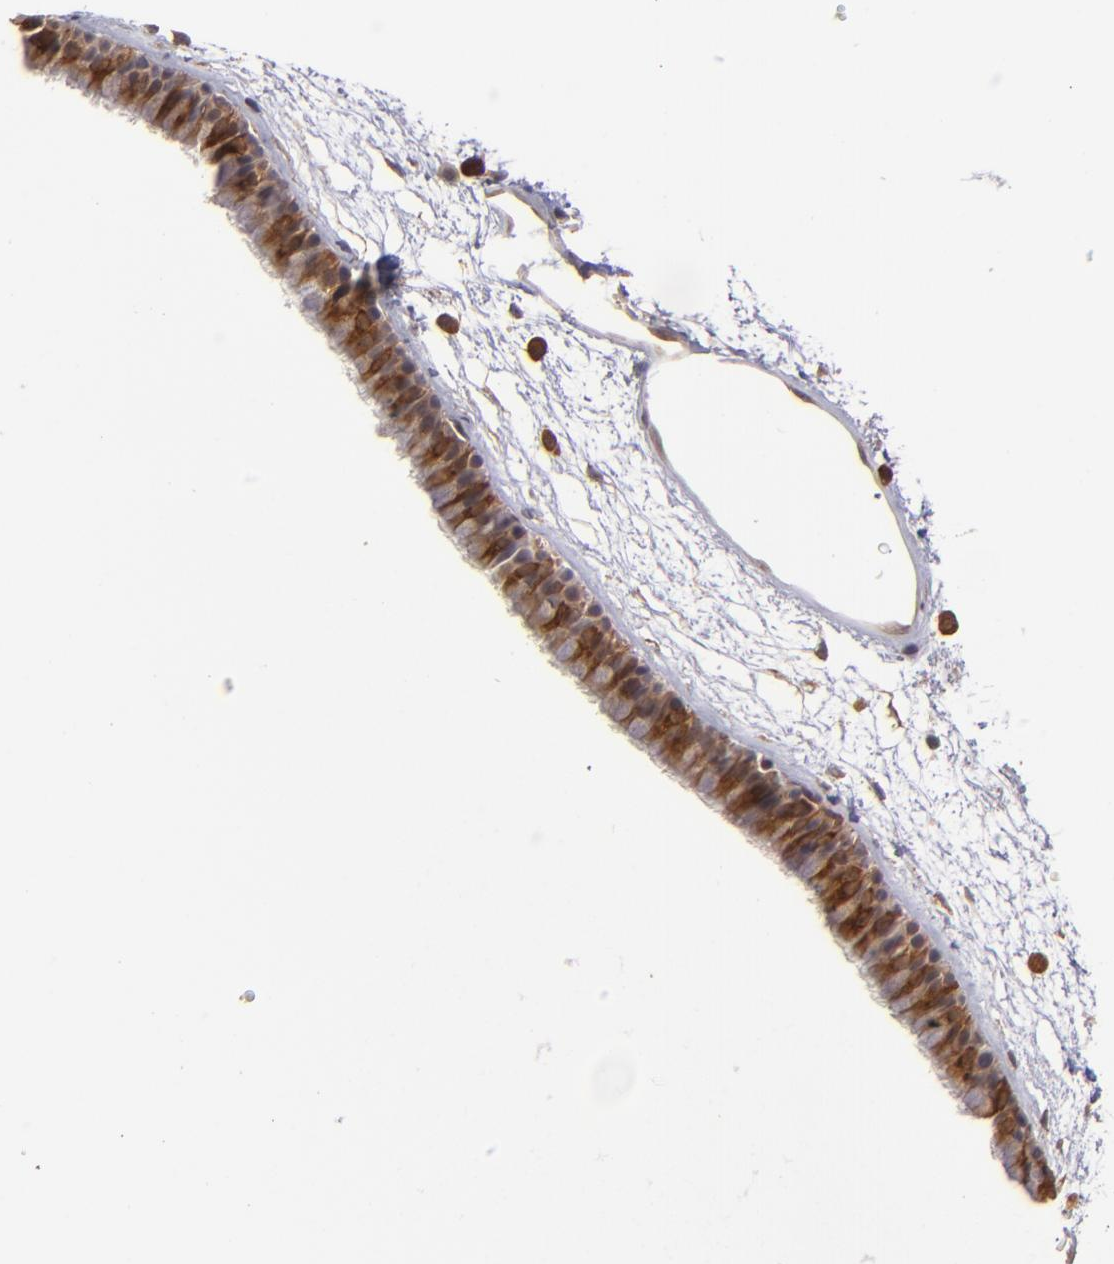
{"staining": {"intensity": "strong", "quantity": ">75%", "location": "cytoplasmic/membranous"}, "tissue": "nasopharynx", "cell_type": "Respiratory epithelial cells", "image_type": "normal", "snomed": [{"axis": "morphology", "description": "Normal tissue, NOS"}, {"axis": "morphology", "description": "Inflammation, NOS"}, {"axis": "topography", "description": "Nasopharynx"}], "caption": "Protein analysis of normal nasopharynx demonstrates strong cytoplasmic/membranous expression in about >75% of respiratory epithelial cells. The staining is performed using DAB brown chromogen to label protein expression. The nuclei are counter-stained blue using hematoxylin.", "gene": "MAPK3", "patient": {"sex": "male", "age": 48}}